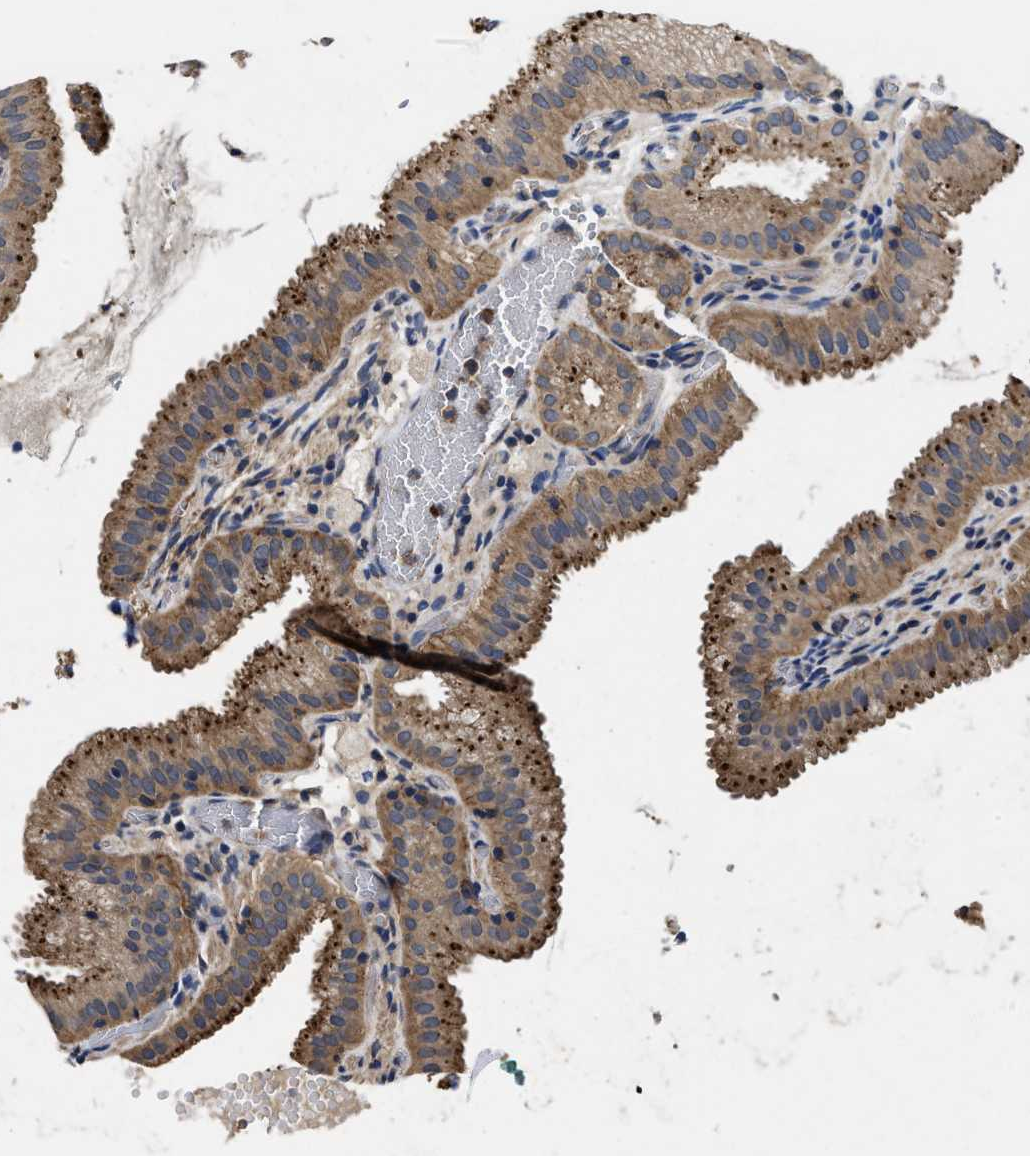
{"staining": {"intensity": "strong", "quantity": ">75%", "location": "cytoplasmic/membranous"}, "tissue": "gallbladder", "cell_type": "Glandular cells", "image_type": "normal", "snomed": [{"axis": "morphology", "description": "Normal tissue, NOS"}, {"axis": "topography", "description": "Gallbladder"}], "caption": "A brown stain labels strong cytoplasmic/membranous staining of a protein in glandular cells of normal gallbladder.", "gene": "PKD2", "patient": {"sex": "male", "age": 54}}